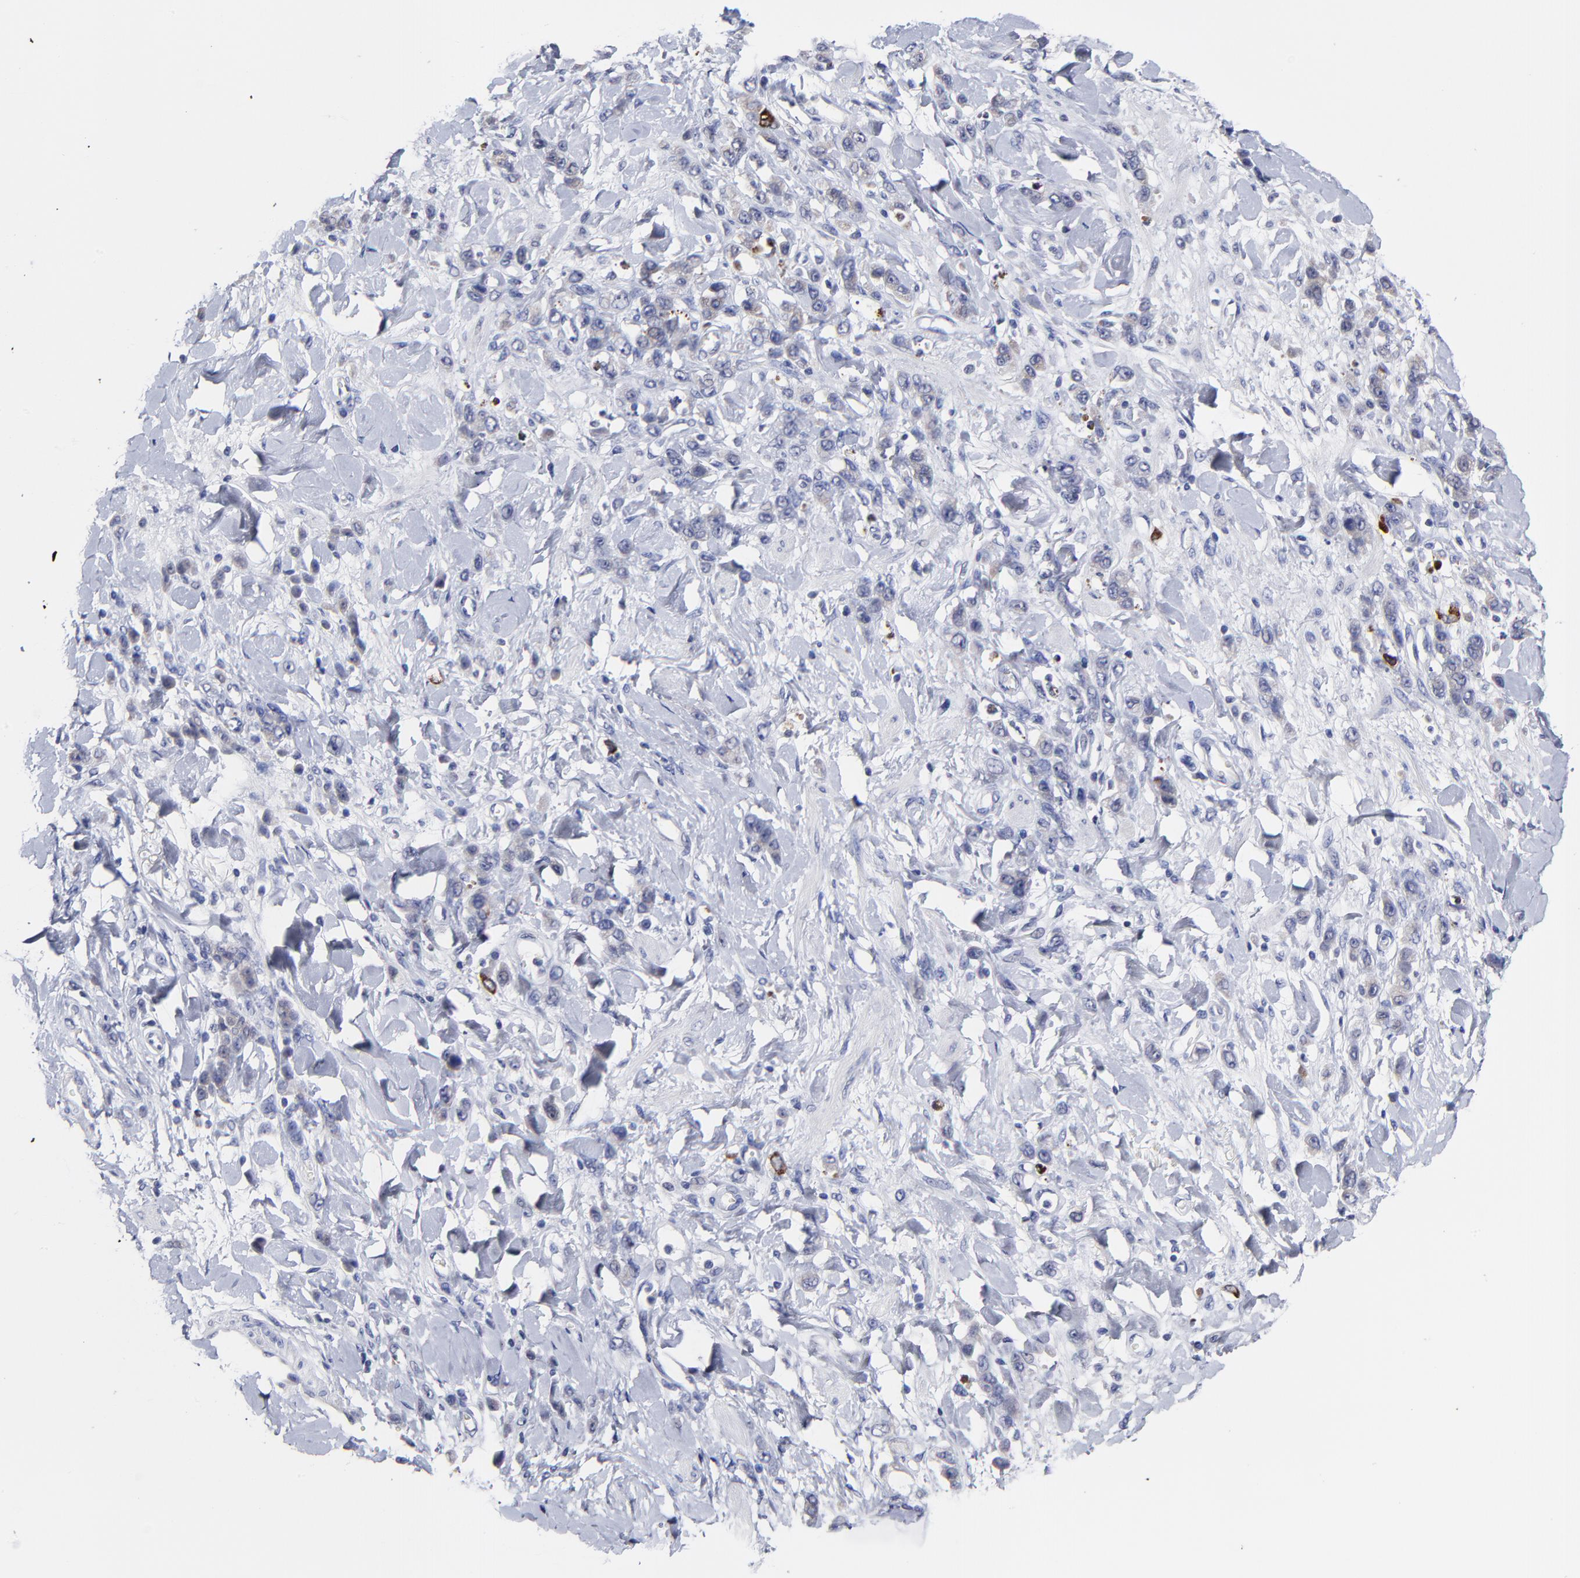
{"staining": {"intensity": "negative", "quantity": "none", "location": "none"}, "tissue": "stomach cancer", "cell_type": "Tumor cells", "image_type": "cancer", "snomed": [{"axis": "morphology", "description": "Normal tissue, NOS"}, {"axis": "morphology", "description": "Adenocarcinoma, NOS"}, {"axis": "topography", "description": "Stomach"}], "caption": "An immunohistochemistry (IHC) image of stomach cancer (adenocarcinoma) is shown. There is no staining in tumor cells of stomach cancer (adenocarcinoma).", "gene": "CXADR", "patient": {"sex": "male", "age": 82}}